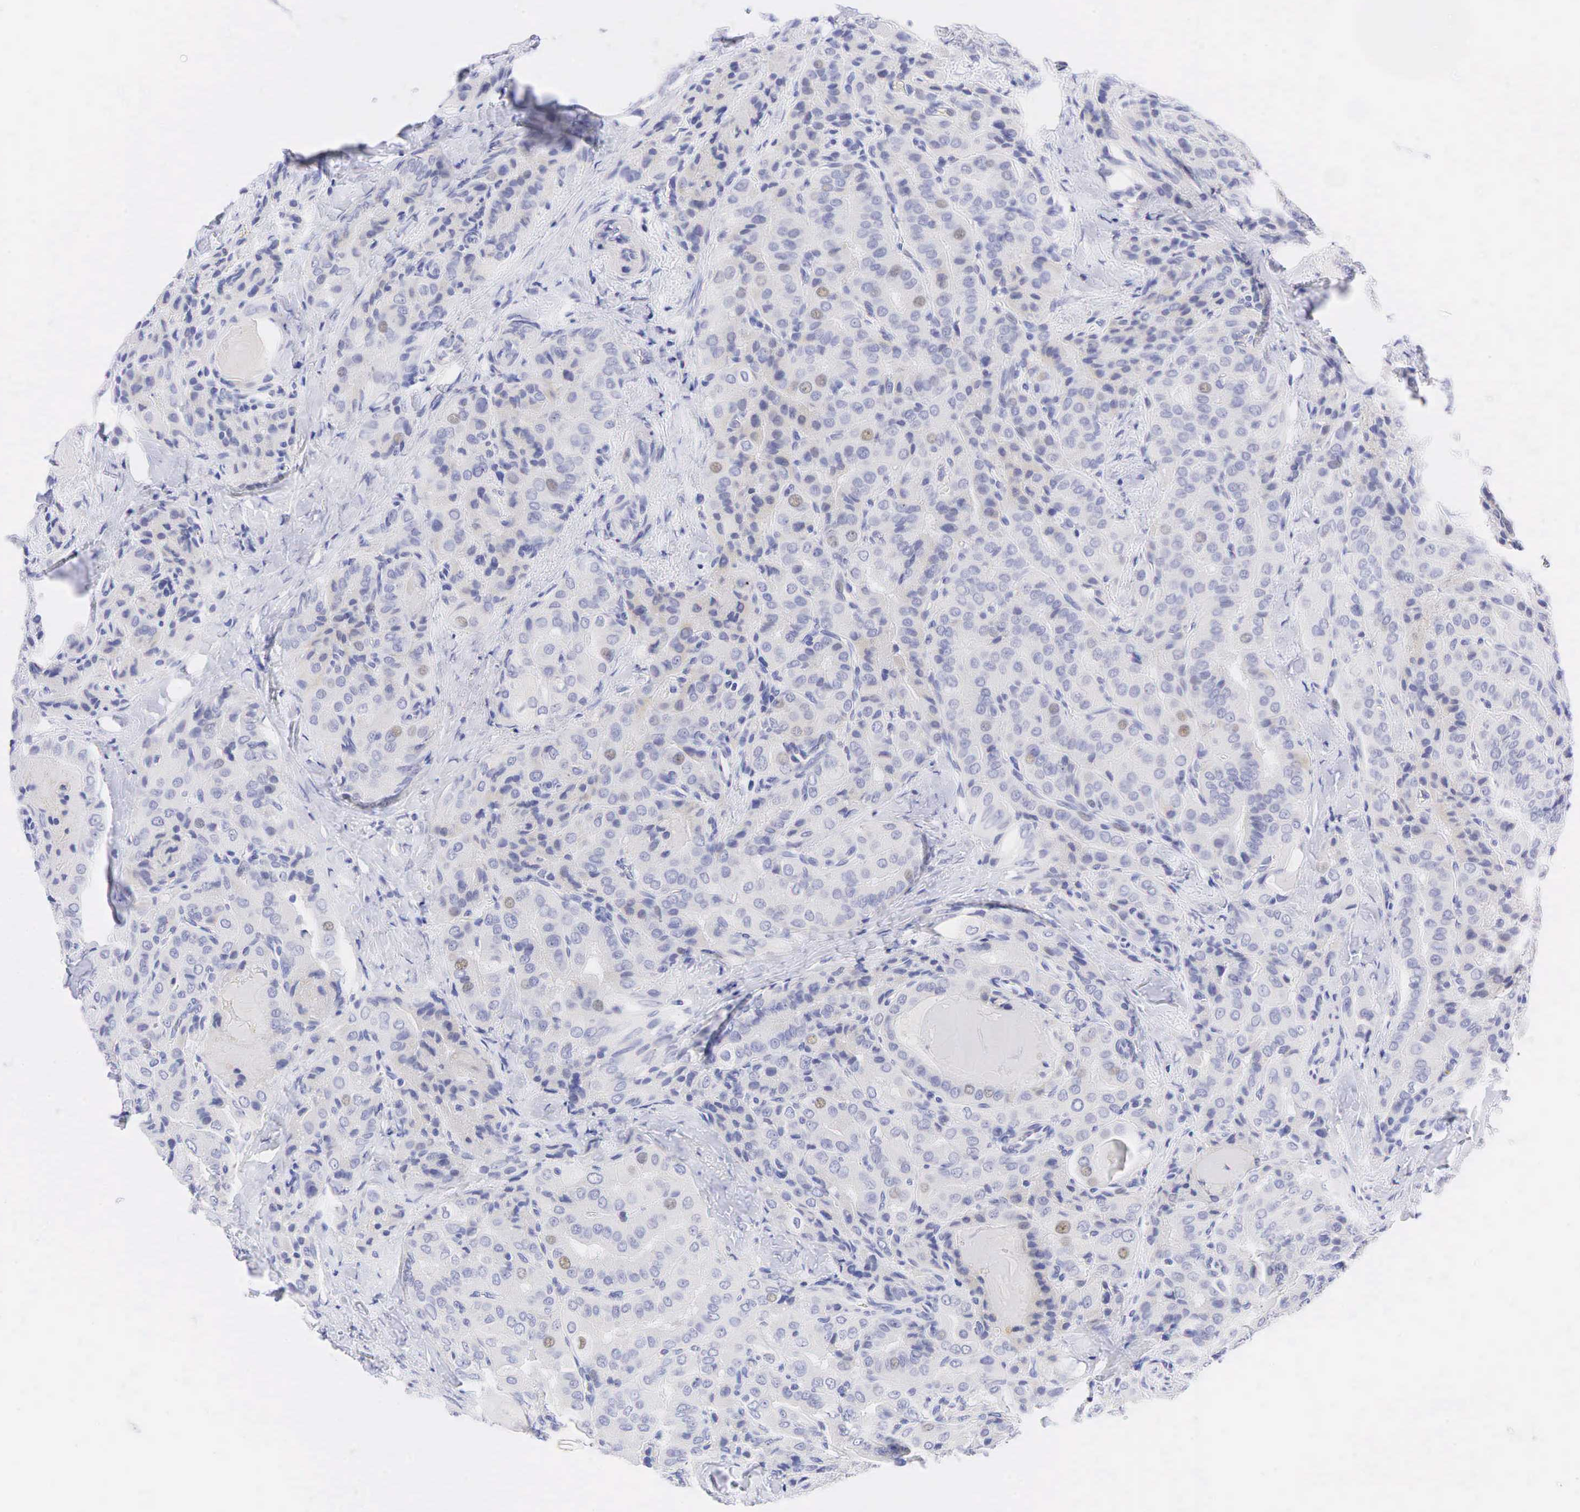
{"staining": {"intensity": "weak", "quantity": "<25%", "location": "nuclear"}, "tissue": "thyroid cancer", "cell_type": "Tumor cells", "image_type": "cancer", "snomed": [{"axis": "morphology", "description": "Papillary adenocarcinoma, NOS"}, {"axis": "topography", "description": "Thyroid gland"}], "caption": "Immunohistochemistry (IHC) photomicrograph of thyroid cancer (papillary adenocarcinoma) stained for a protein (brown), which shows no positivity in tumor cells.", "gene": "AR", "patient": {"sex": "female", "age": 71}}